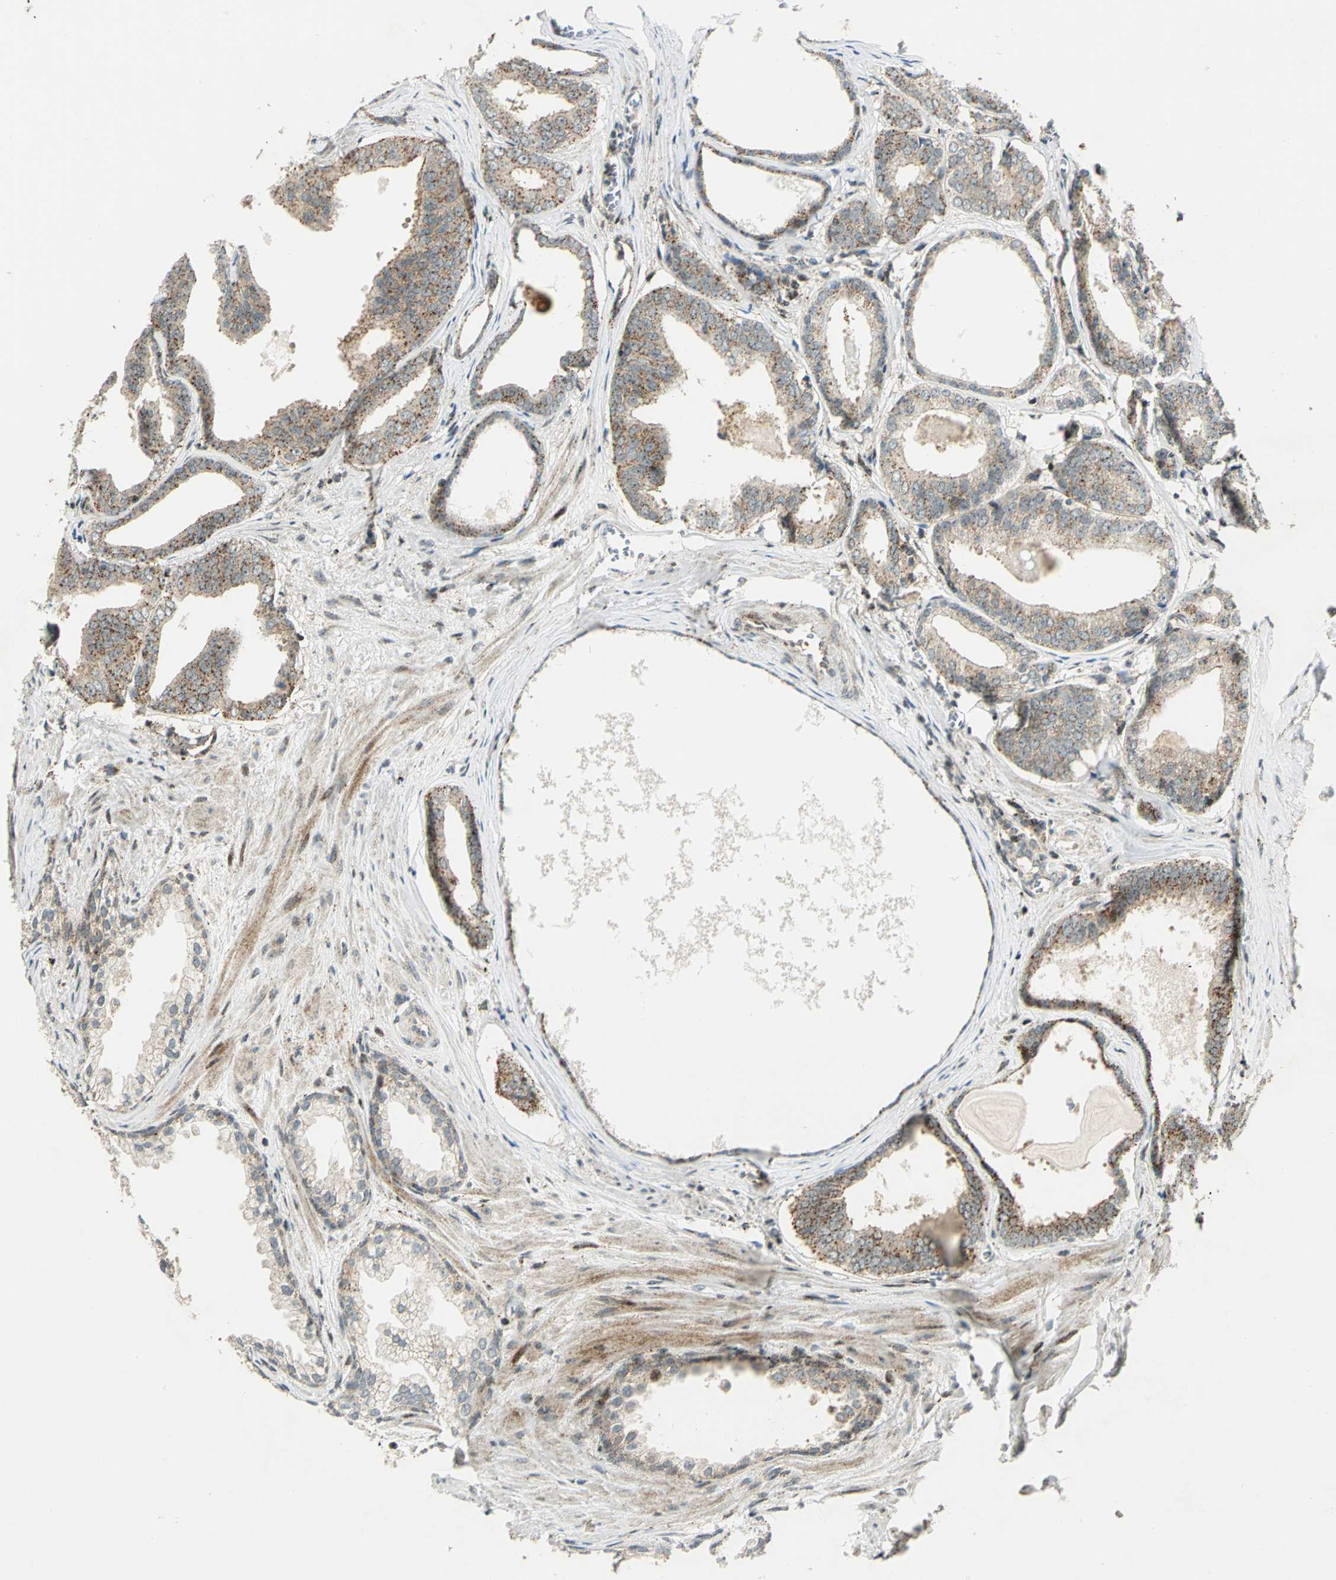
{"staining": {"intensity": "moderate", "quantity": ">75%", "location": "cytoplasmic/membranous"}, "tissue": "prostate cancer", "cell_type": "Tumor cells", "image_type": "cancer", "snomed": [{"axis": "morphology", "description": "Adenocarcinoma, Medium grade"}, {"axis": "topography", "description": "Prostate"}], "caption": "Protein expression analysis of adenocarcinoma (medium-grade) (prostate) displays moderate cytoplasmic/membranous staining in about >75% of tumor cells.", "gene": "ATP6V1A", "patient": {"sex": "male", "age": 79}}